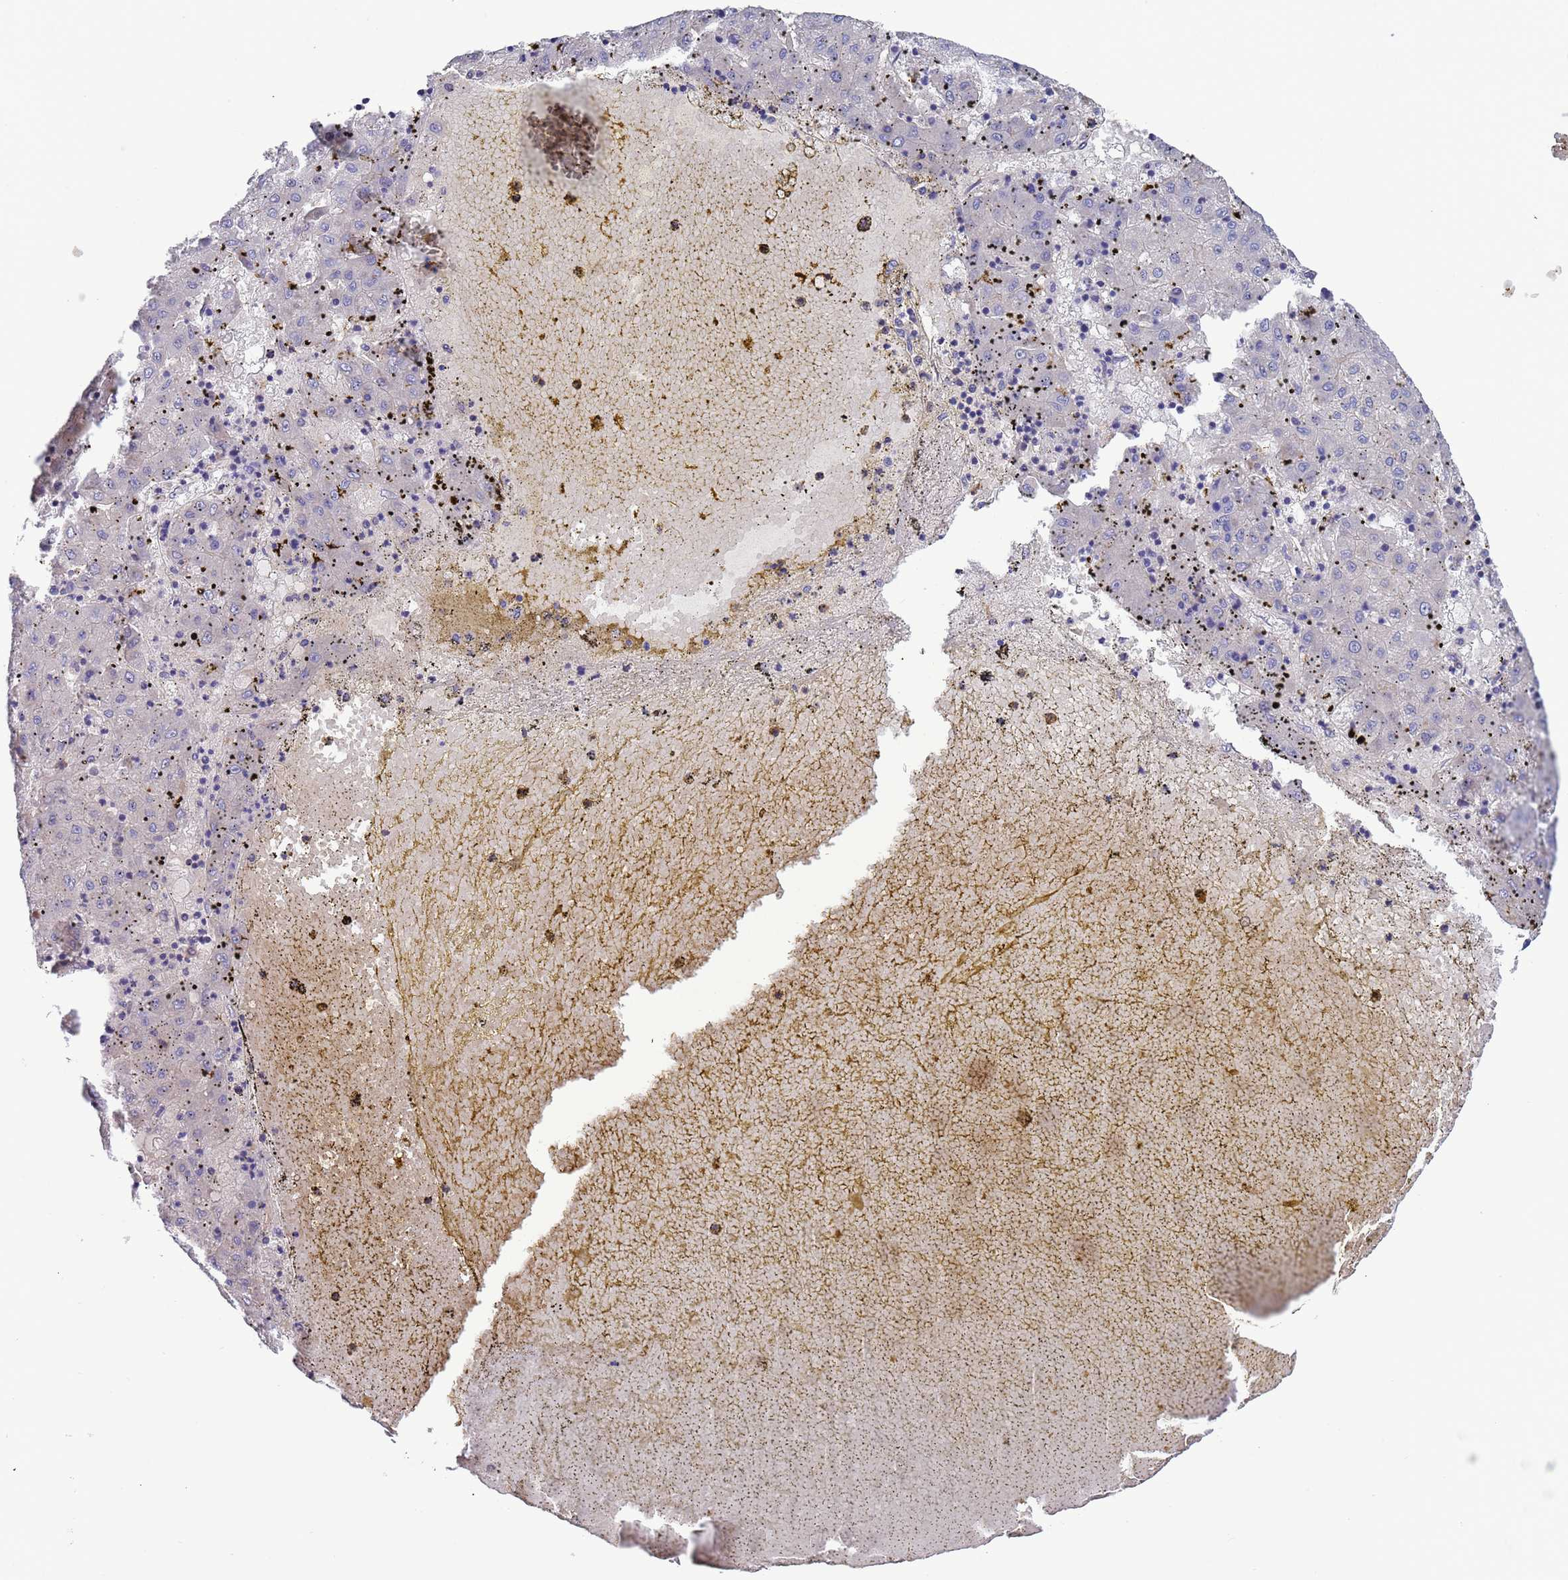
{"staining": {"intensity": "negative", "quantity": "none", "location": "none"}, "tissue": "liver cancer", "cell_type": "Tumor cells", "image_type": "cancer", "snomed": [{"axis": "morphology", "description": "Carcinoma, Hepatocellular, NOS"}, {"axis": "topography", "description": "Liver"}], "caption": "The immunohistochemistry histopathology image has no significant staining in tumor cells of liver hepatocellular carcinoma tissue.", "gene": "AMPD3", "patient": {"sex": "male", "age": 72}}